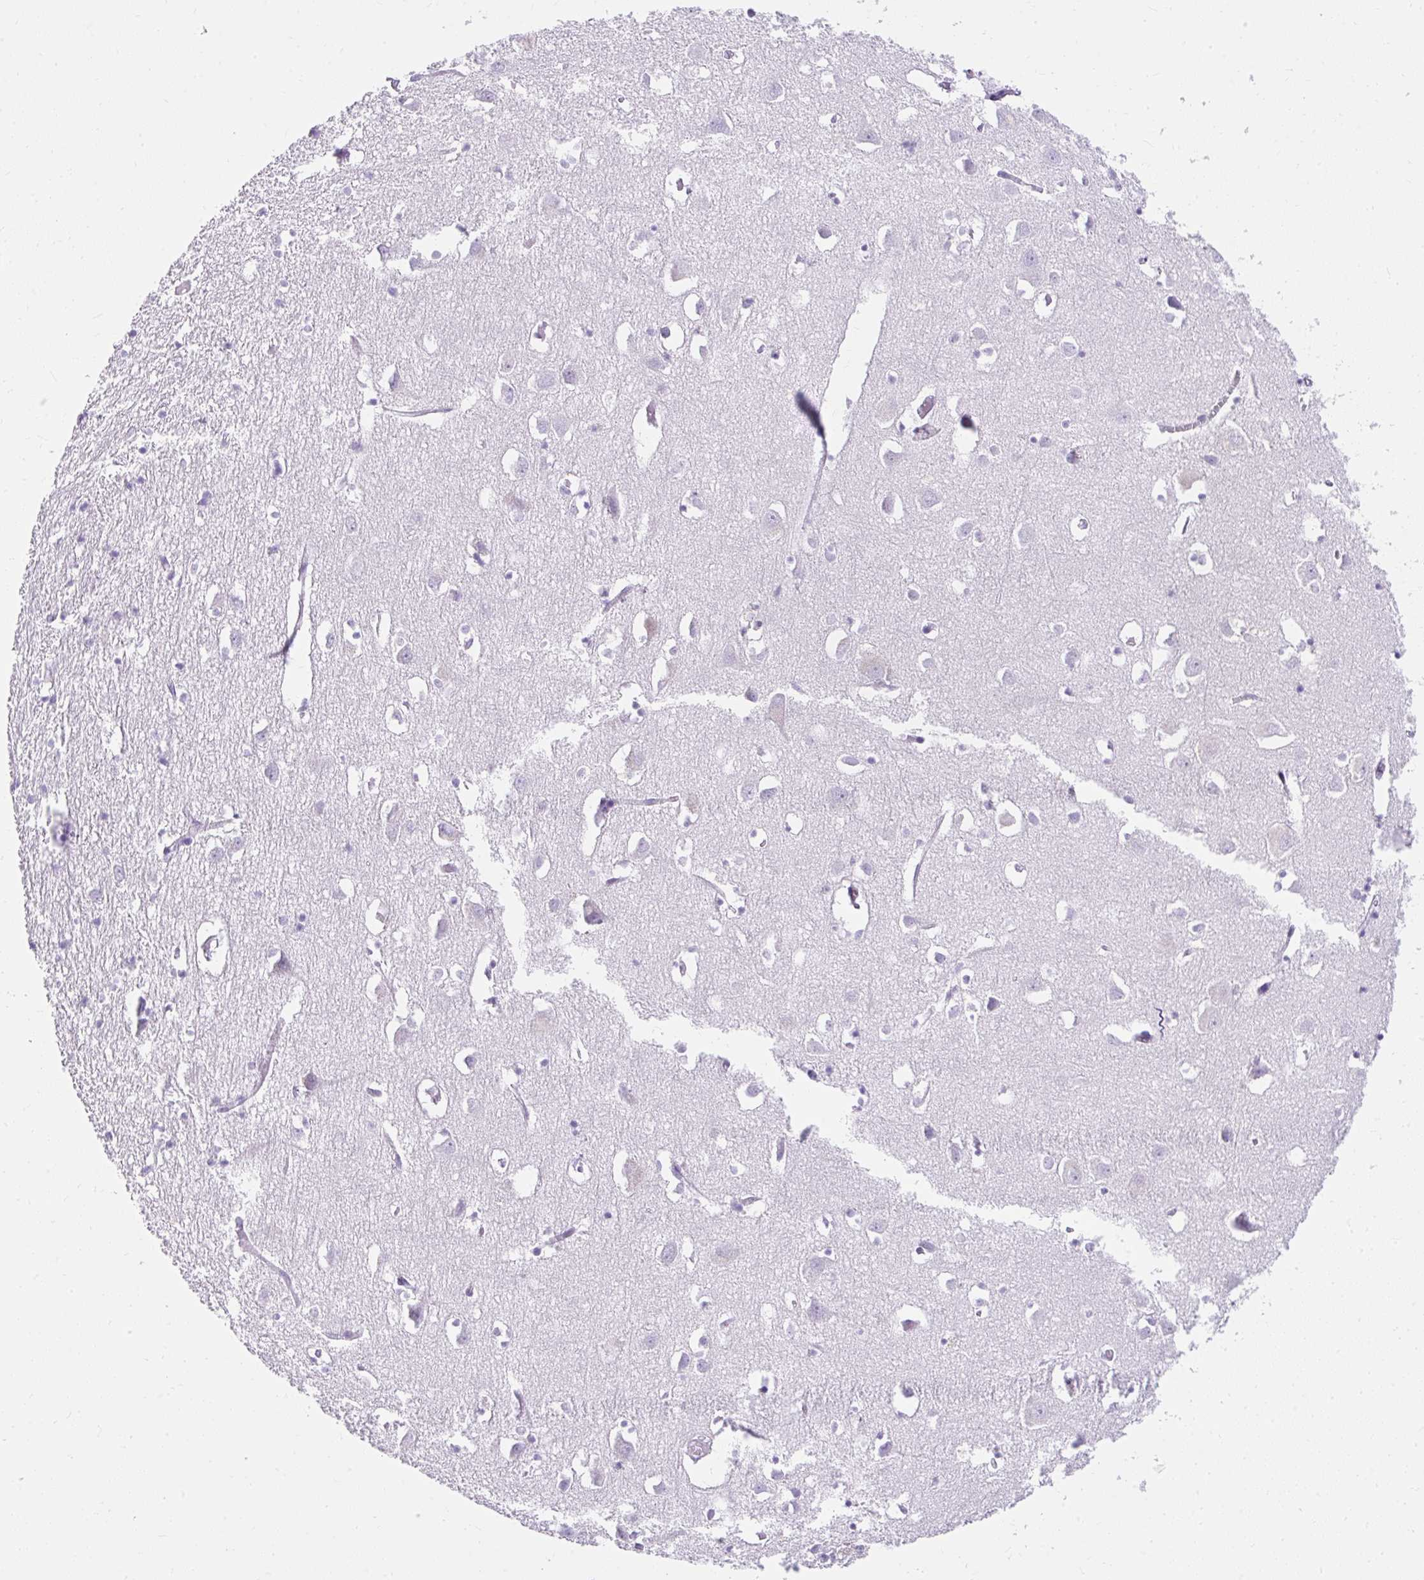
{"staining": {"intensity": "negative", "quantity": "none", "location": "none"}, "tissue": "cerebral cortex", "cell_type": "Endothelial cells", "image_type": "normal", "snomed": [{"axis": "morphology", "description": "Normal tissue, NOS"}, {"axis": "topography", "description": "Cerebral cortex"}], "caption": "Immunohistochemistry (IHC) histopathology image of benign cerebral cortex: human cerebral cortex stained with DAB (3,3'-diaminobenzidine) exhibits no significant protein positivity in endothelial cells. (DAB (3,3'-diaminobenzidine) IHC, high magnification).", "gene": "GOLGA8A", "patient": {"sex": "male", "age": 70}}